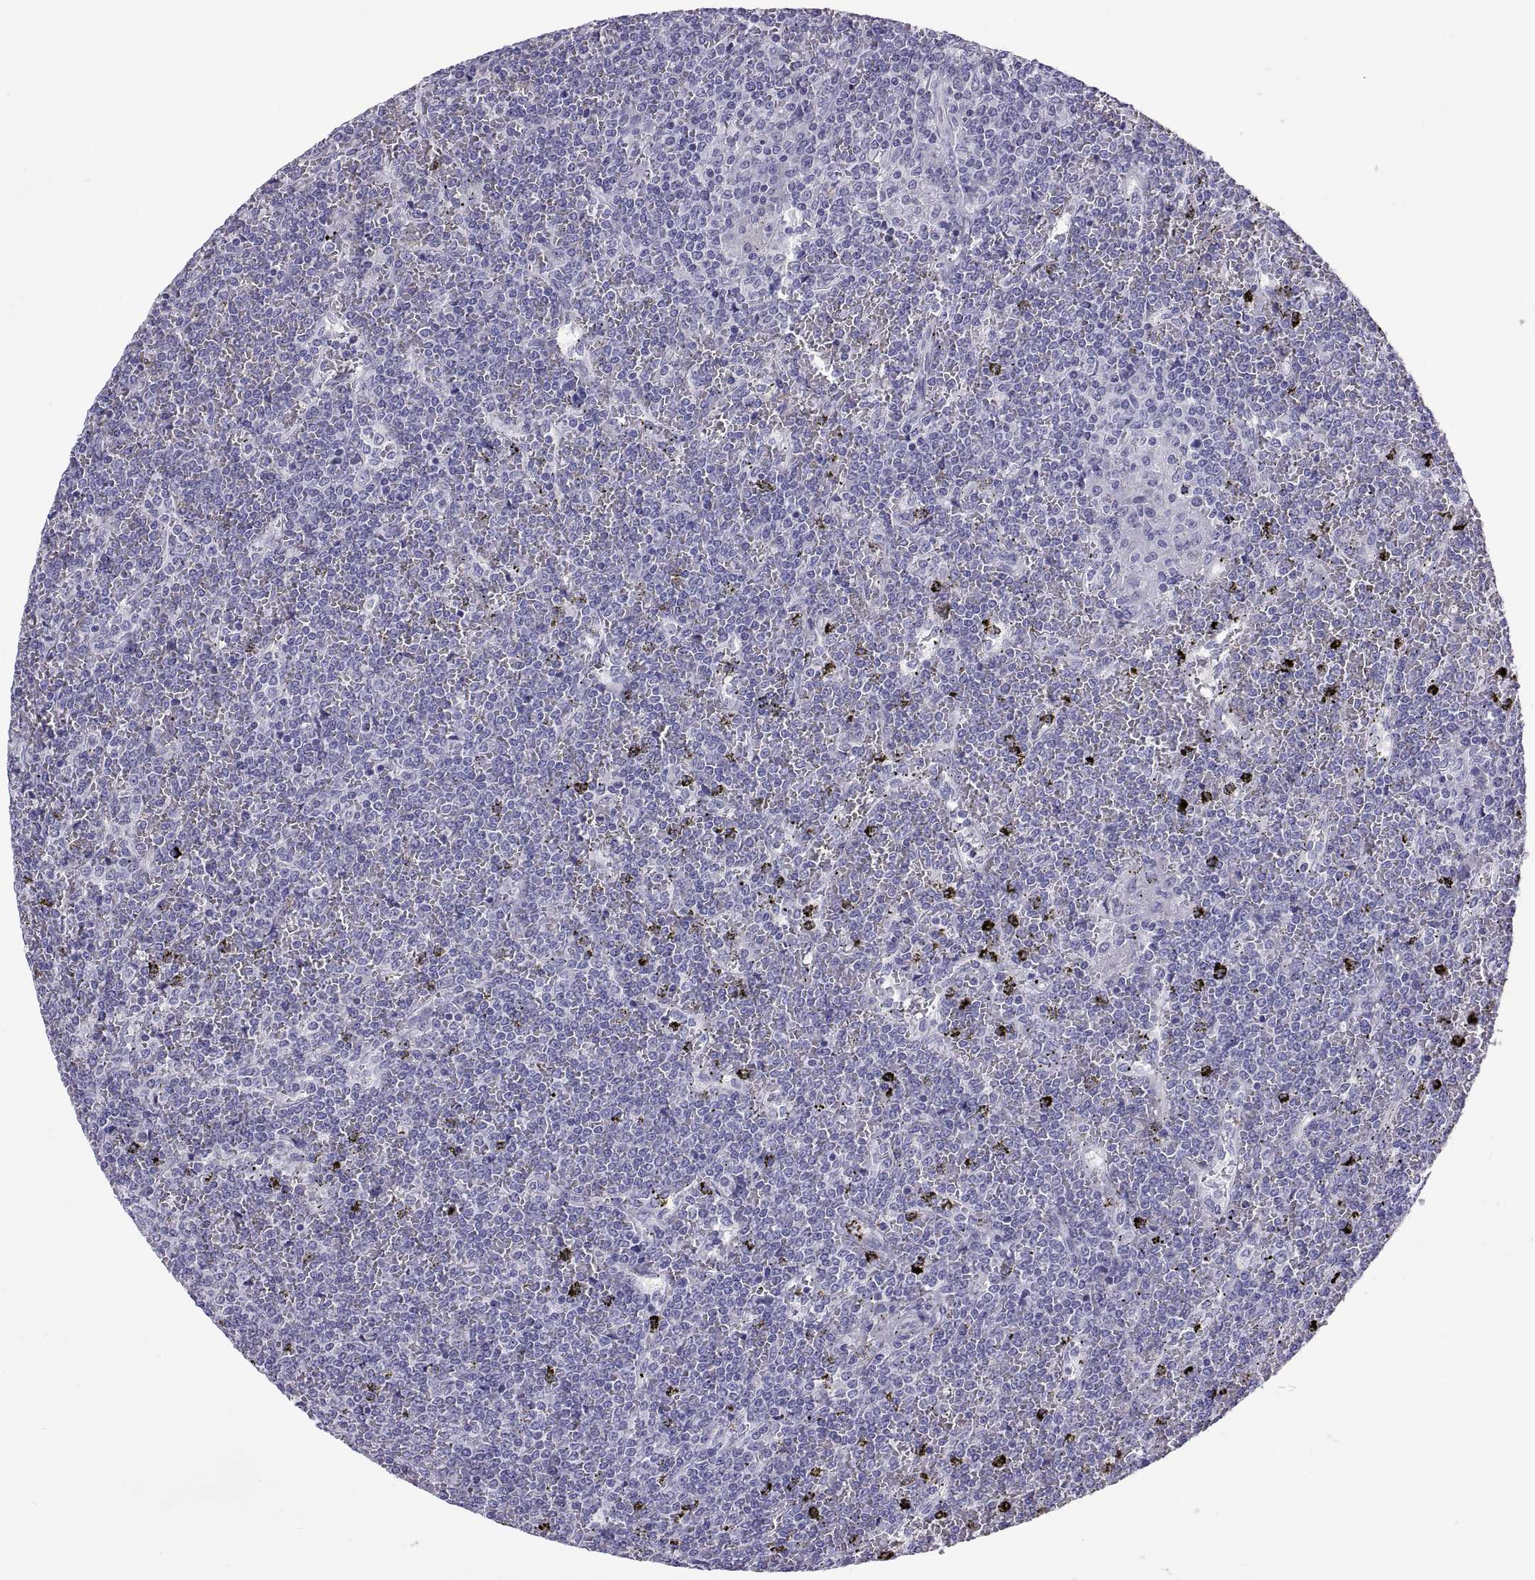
{"staining": {"intensity": "negative", "quantity": "none", "location": "none"}, "tissue": "lymphoma", "cell_type": "Tumor cells", "image_type": "cancer", "snomed": [{"axis": "morphology", "description": "Malignant lymphoma, non-Hodgkin's type, Low grade"}, {"axis": "topography", "description": "Spleen"}], "caption": "Tumor cells are negative for protein expression in human malignant lymphoma, non-Hodgkin's type (low-grade). (DAB (3,3'-diaminobenzidine) IHC, high magnification).", "gene": "RNASE12", "patient": {"sex": "female", "age": 19}}